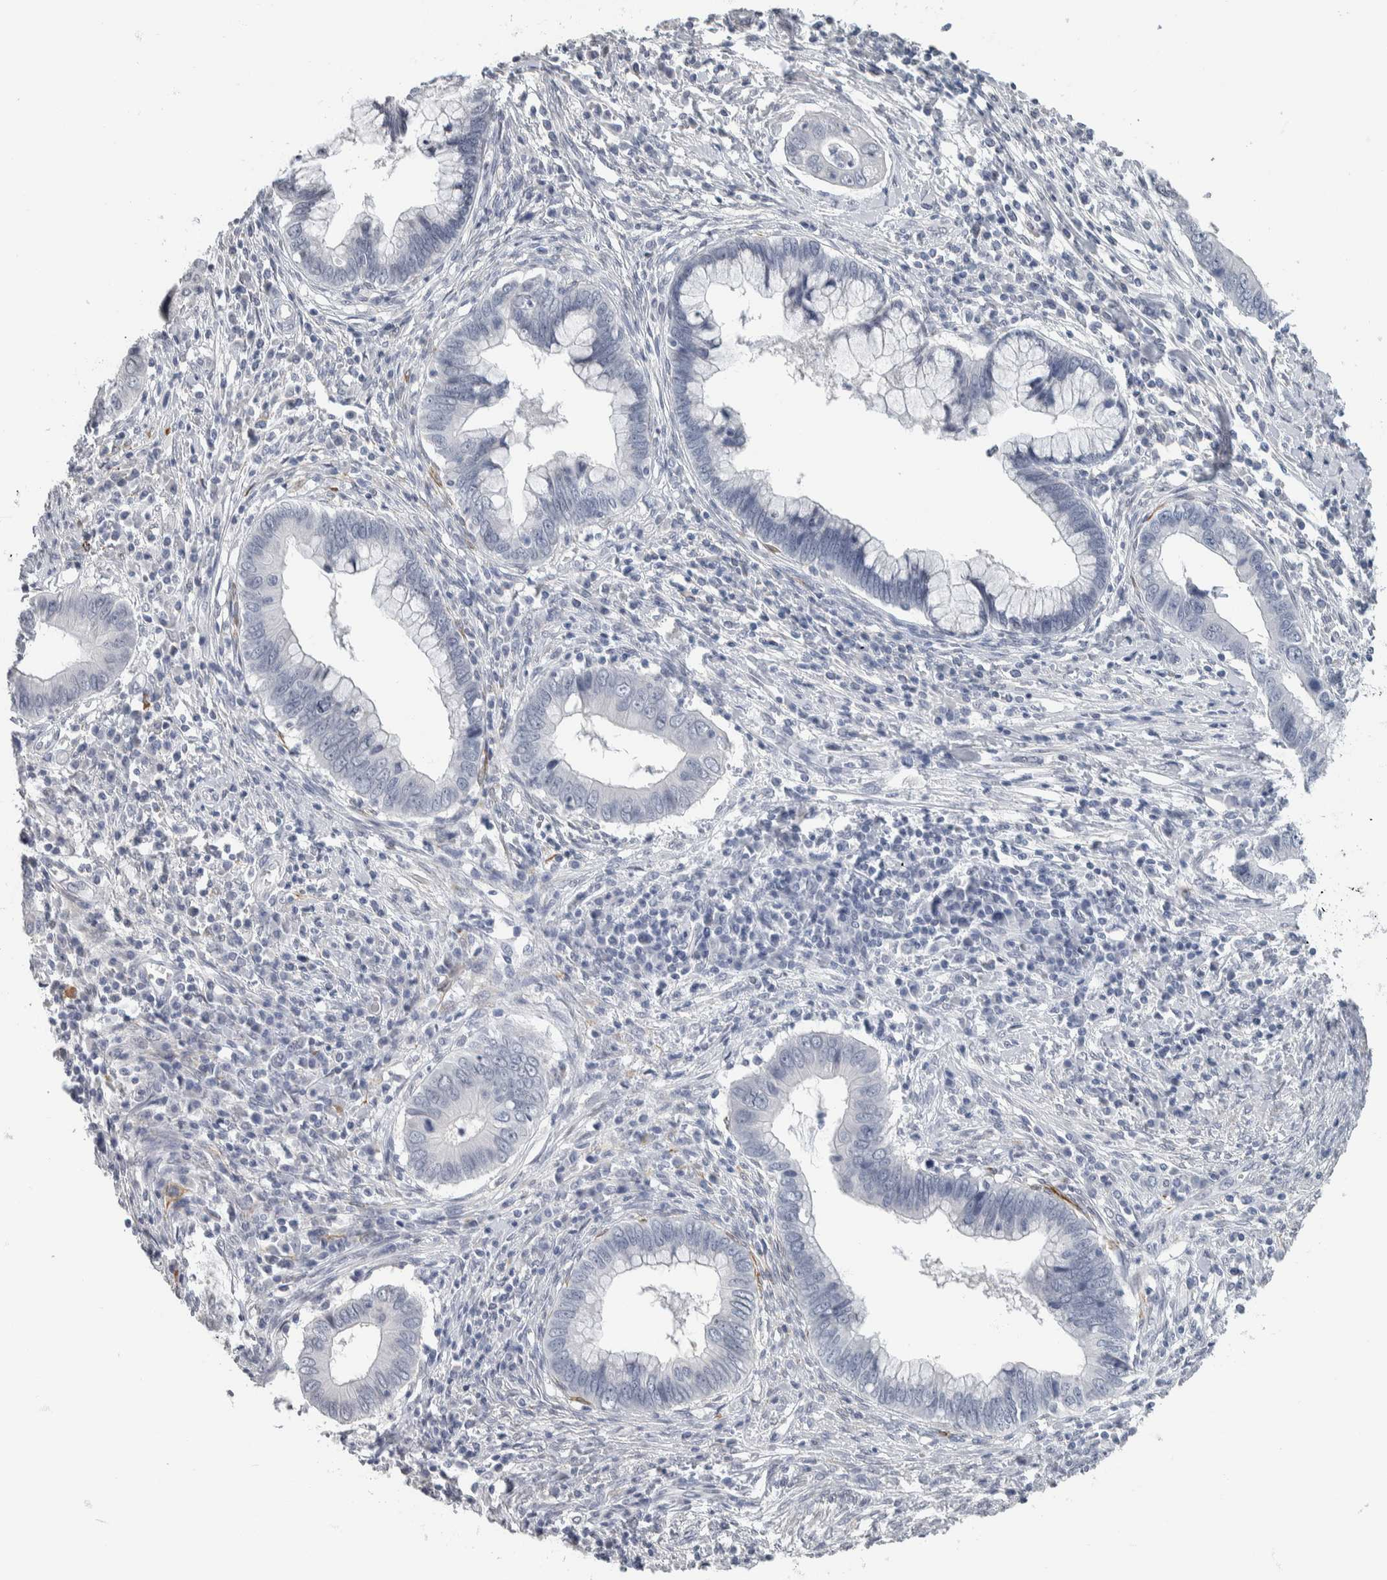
{"staining": {"intensity": "negative", "quantity": "none", "location": "none"}, "tissue": "cervical cancer", "cell_type": "Tumor cells", "image_type": "cancer", "snomed": [{"axis": "morphology", "description": "Adenocarcinoma, NOS"}, {"axis": "topography", "description": "Cervix"}], "caption": "An immunohistochemistry photomicrograph of cervical cancer (adenocarcinoma) is shown. There is no staining in tumor cells of cervical cancer (adenocarcinoma).", "gene": "NEFM", "patient": {"sex": "female", "age": 44}}